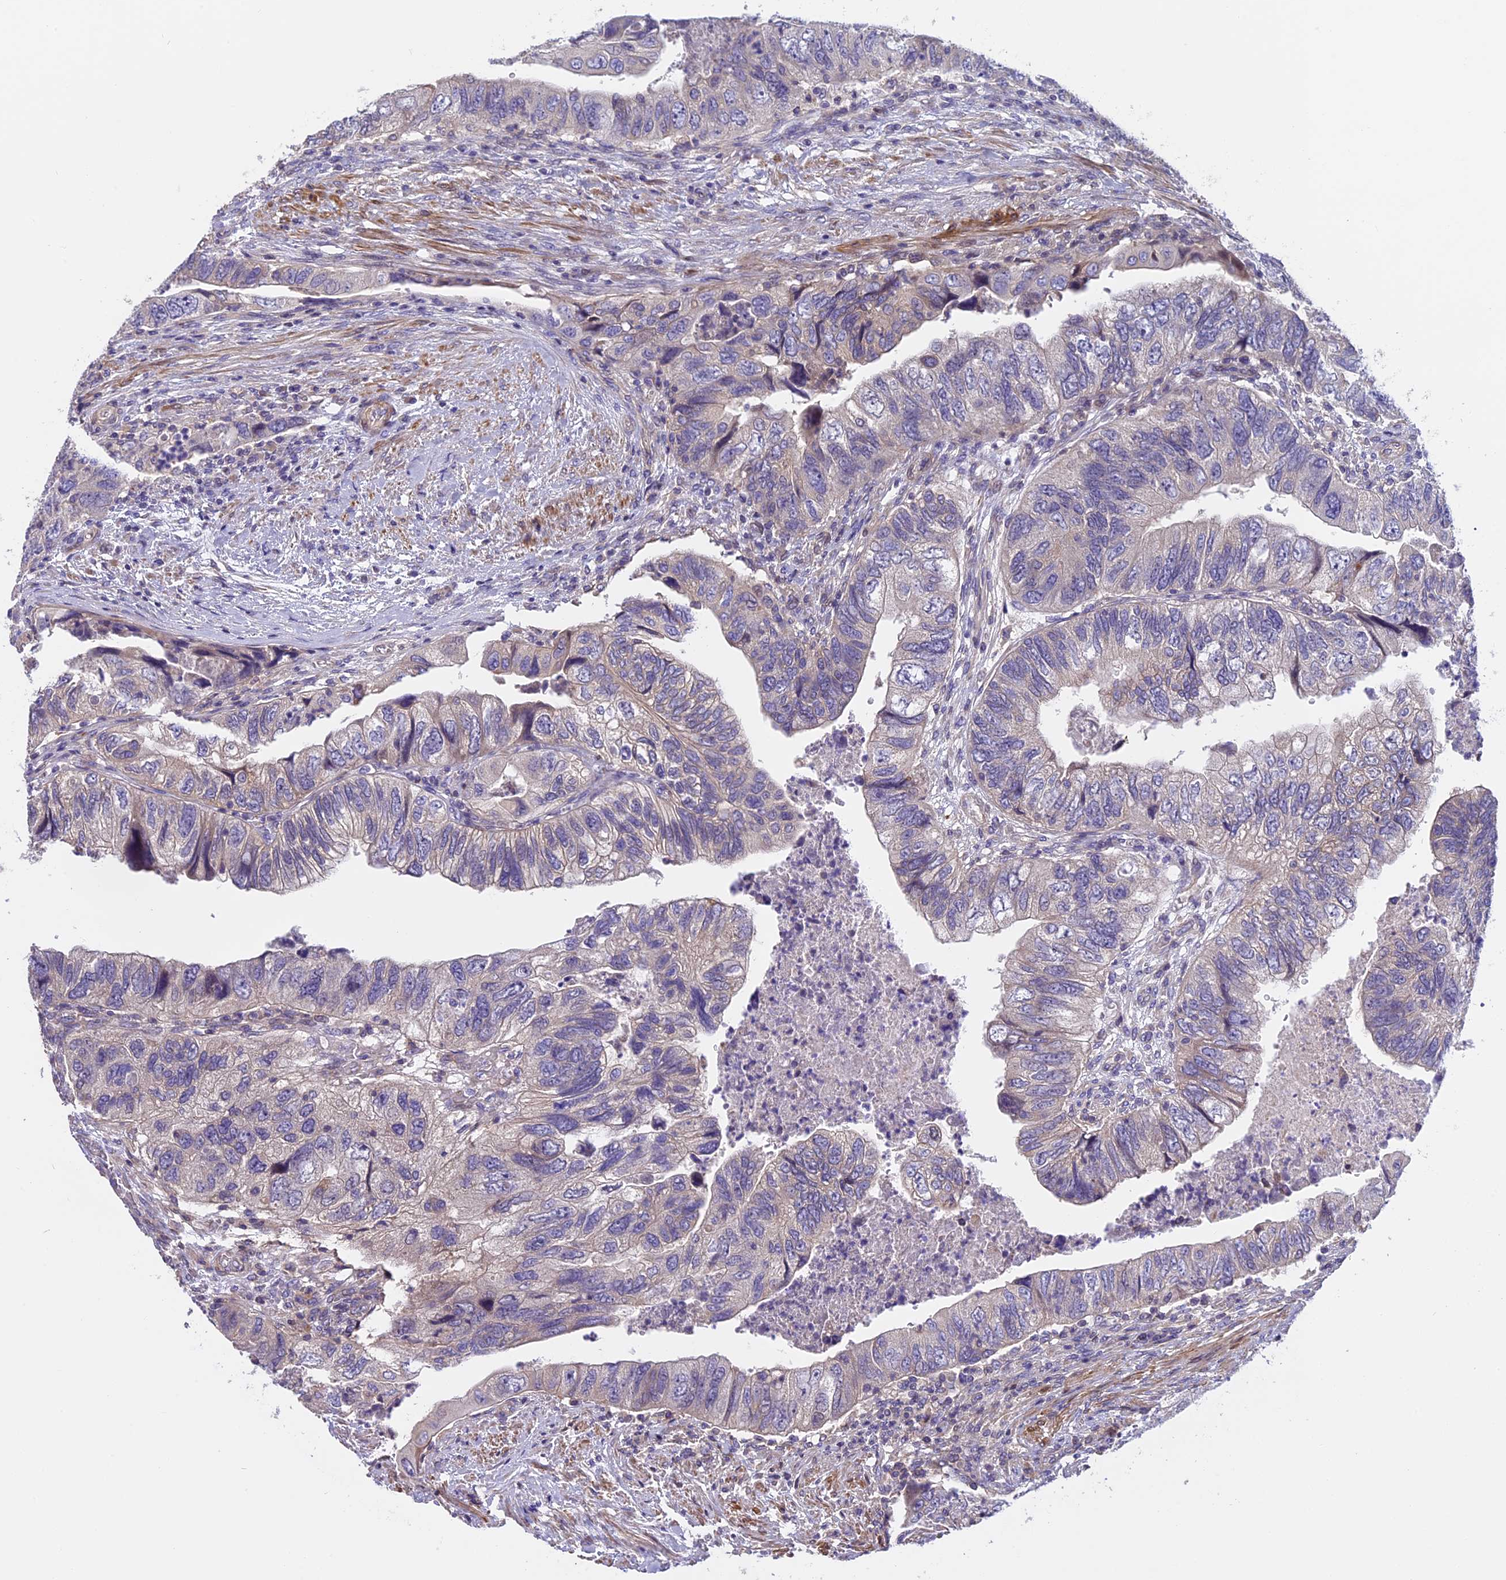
{"staining": {"intensity": "weak", "quantity": "<25%", "location": "cytoplasmic/membranous"}, "tissue": "colorectal cancer", "cell_type": "Tumor cells", "image_type": "cancer", "snomed": [{"axis": "morphology", "description": "Adenocarcinoma, NOS"}, {"axis": "topography", "description": "Rectum"}], "caption": "Immunohistochemistry histopathology image of colorectal cancer stained for a protein (brown), which shows no positivity in tumor cells. (DAB IHC visualized using brightfield microscopy, high magnification).", "gene": "FAM98C", "patient": {"sex": "male", "age": 63}}